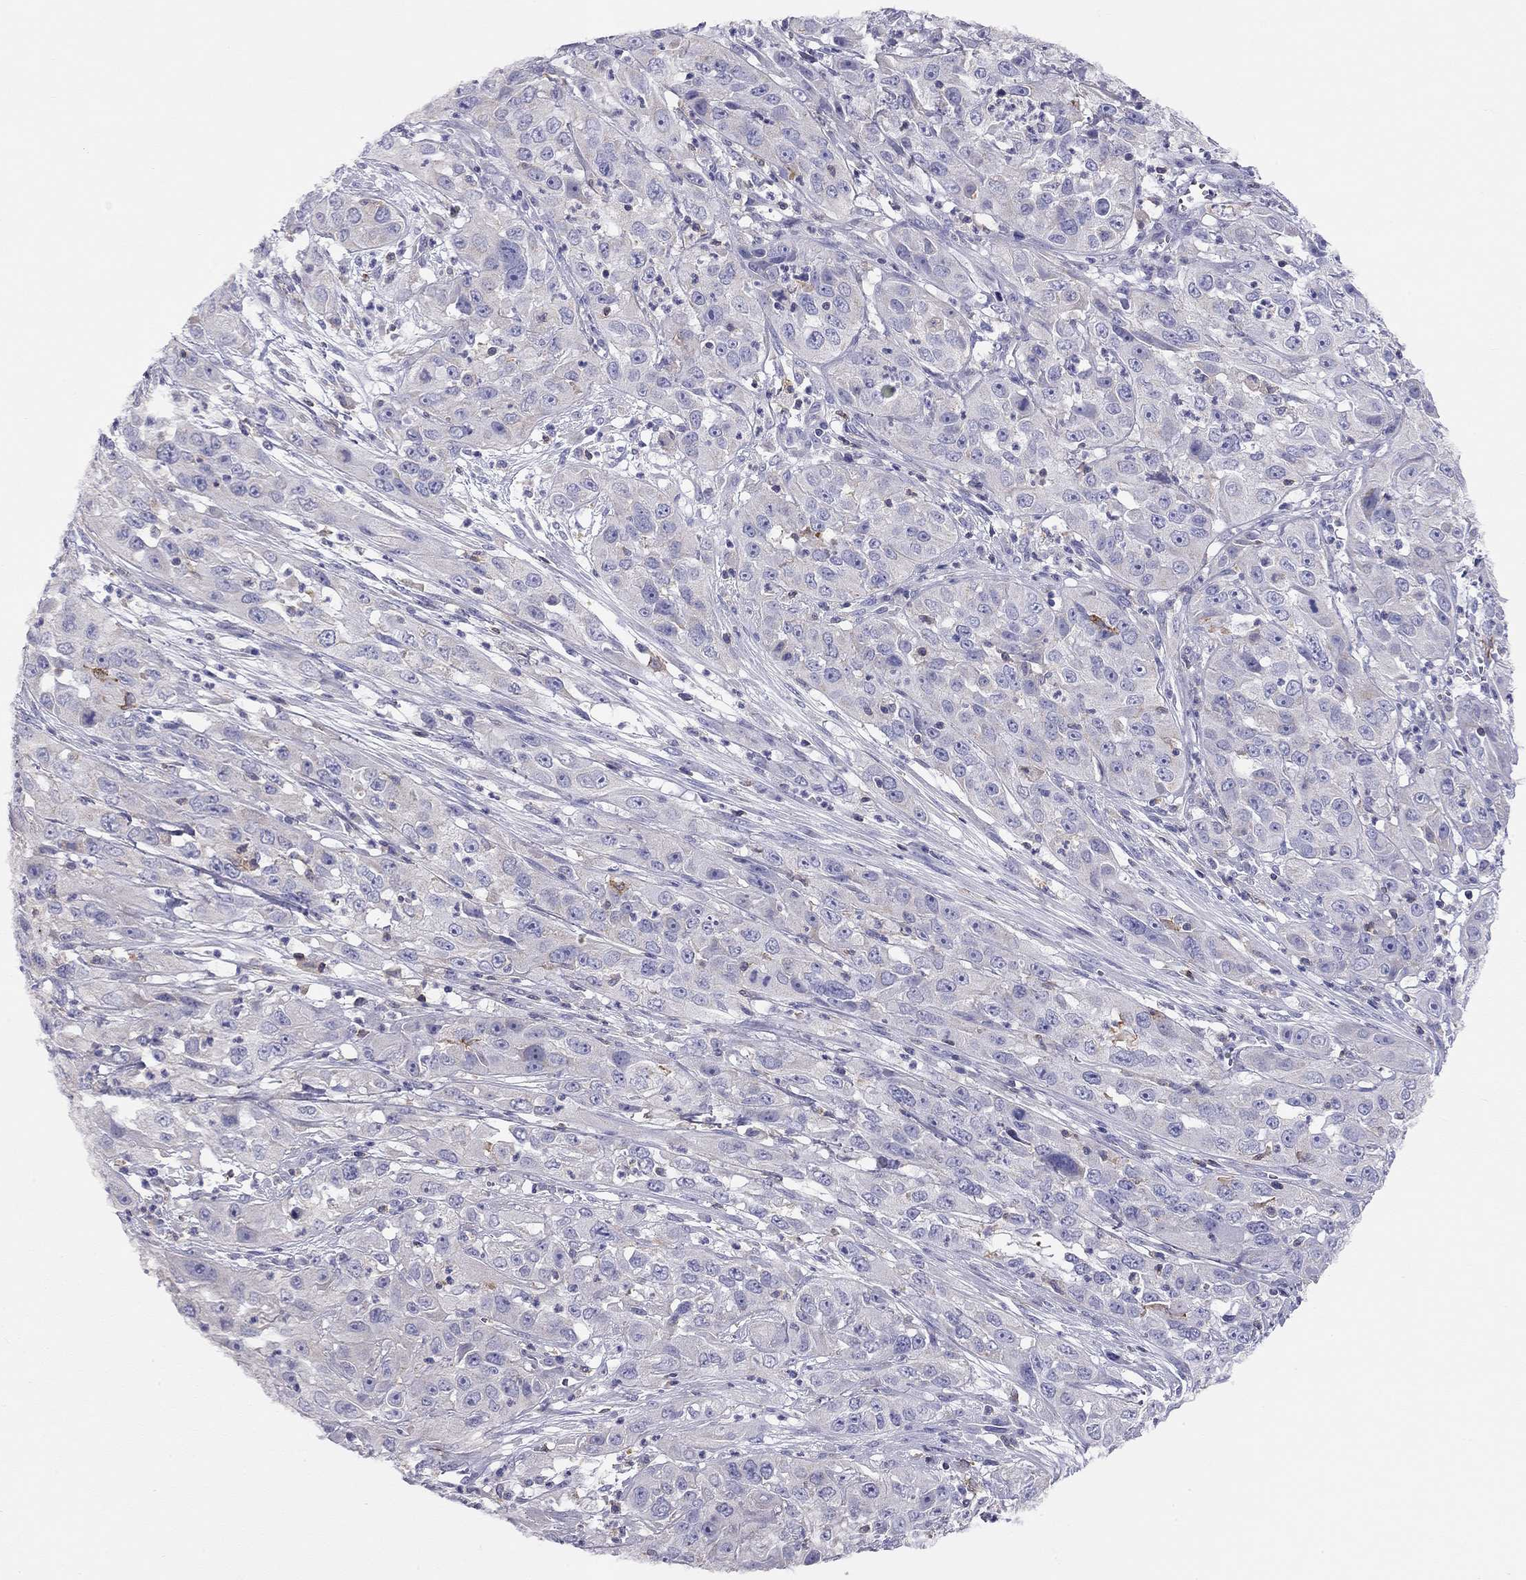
{"staining": {"intensity": "negative", "quantity": "none", "location": "none"}, "tissue": "cervical cancer", "cell_type": "Tumor cells", "image_type": "cancer", "snomed": [{"axis": "morphology", "description": "Squamous cell carcinoma, NOS"}, {"axis": "topography", "description": "Cervix"}], "caption": "High power microscopy histopathology image of an immunohistochemistry photomicrograph of cervical squamous cell carcinoma, revealing no significant staining in tumor cells. The staining is performed using DAB brown chromogen with nuclei counter-stained in using hematoxylin.", "gene": "CITED1", "patient": {"sex": "female", "age": 32}}